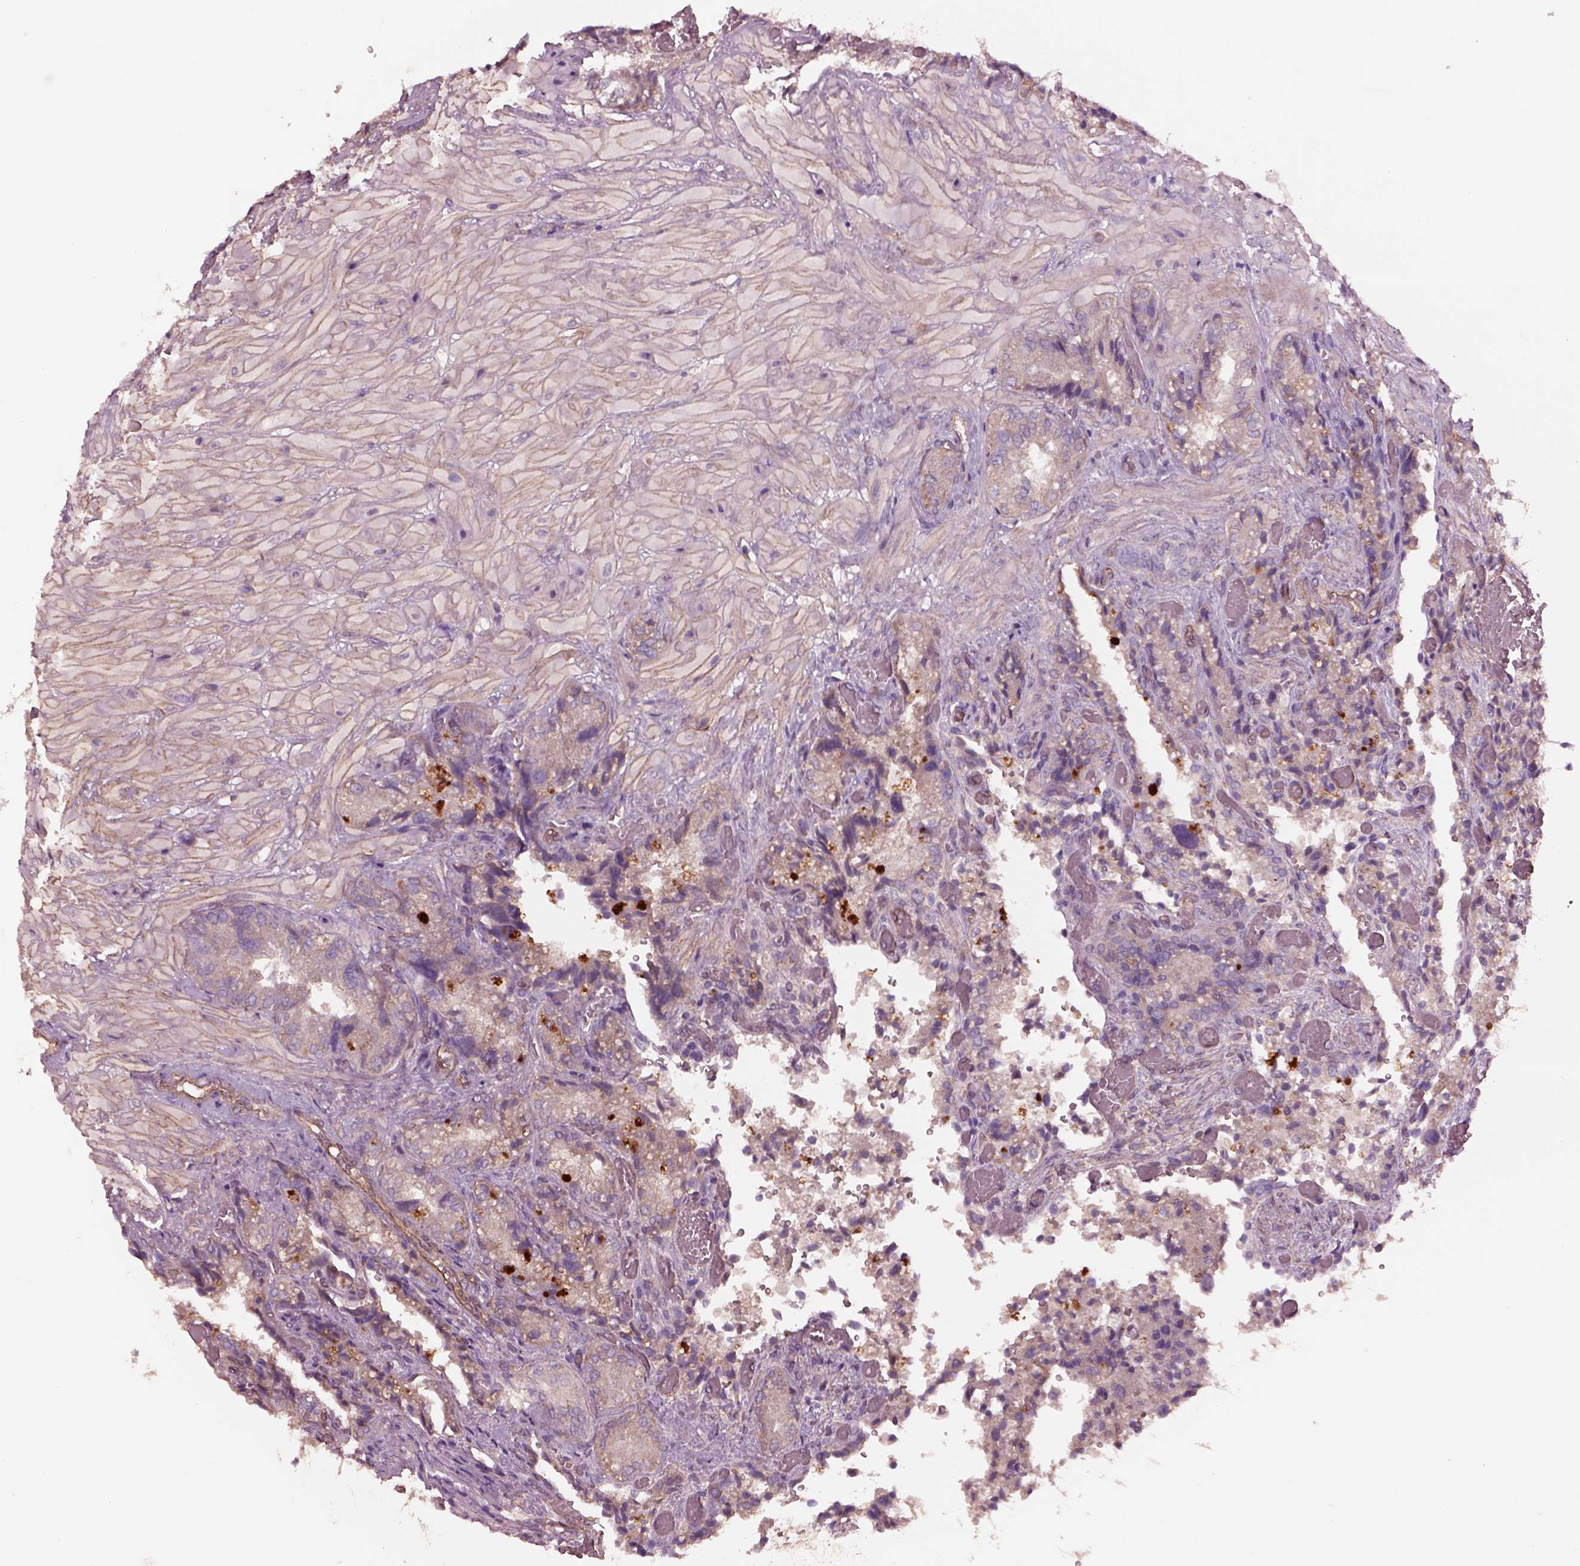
{"staining": {"intensity": "negative", "quantity": "none", "location": "none"}, "tissue": "seminal vesicle", "cell_type": "Glandular cells", "image_type": "normal", "snomed": [{"axis": "morphology", "description": "Normal tissue, NOS"}, {"axis": "topography", "description": "Seminal veicle"}], "caption": "IHC photomicrograph of normal seminal vesicle stained for a protein (brown), which exhibits no expression in glandular cells. Brightfield microscopy of IHC stained with DAB (brown) and hematoxylin (blue), captured at high magnification.", "gene": "HTR1B", "patient": {"sex": "male", "age": 57}}